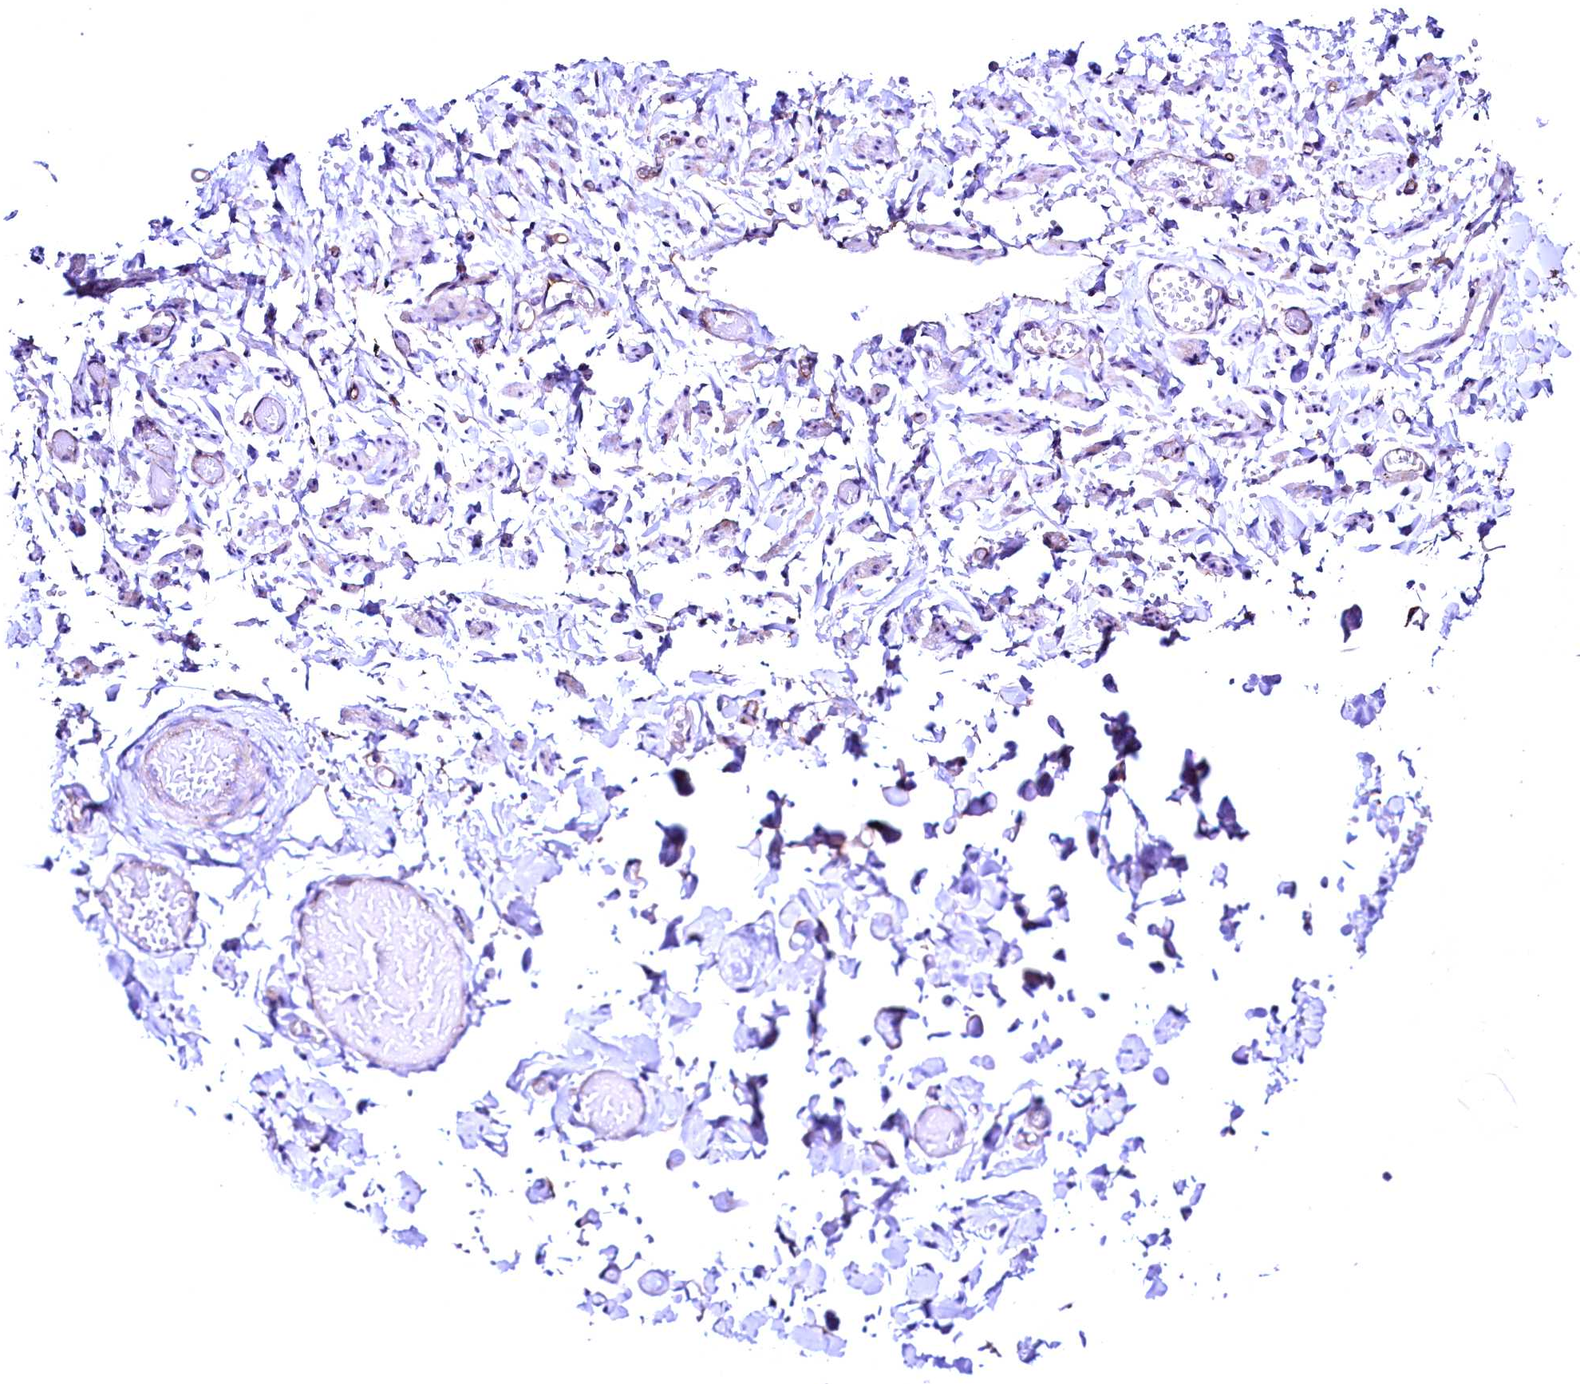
{"staining": {"intensity": "negative", "quantity": "none", "location": "none"}, "tissue": "adipose tissue", "cell_type": "Adipocytes", "image_type": "normal", "snomed": [{"axis": "morphology", "description": "Normal tissue, NOS"}, {"axis": "topography", "description": "Vascular tissue"}, {"axis": "topography", "description": "Fallopian tube"}, {"axis": "topography", "description": "Ovary"}], "caption": "Immunohistochemistry of unremarkable adipose tissue displays no staining in adipocytes.", "gene": "SLF1", "patient": {"sex": "female", "age": 67}}